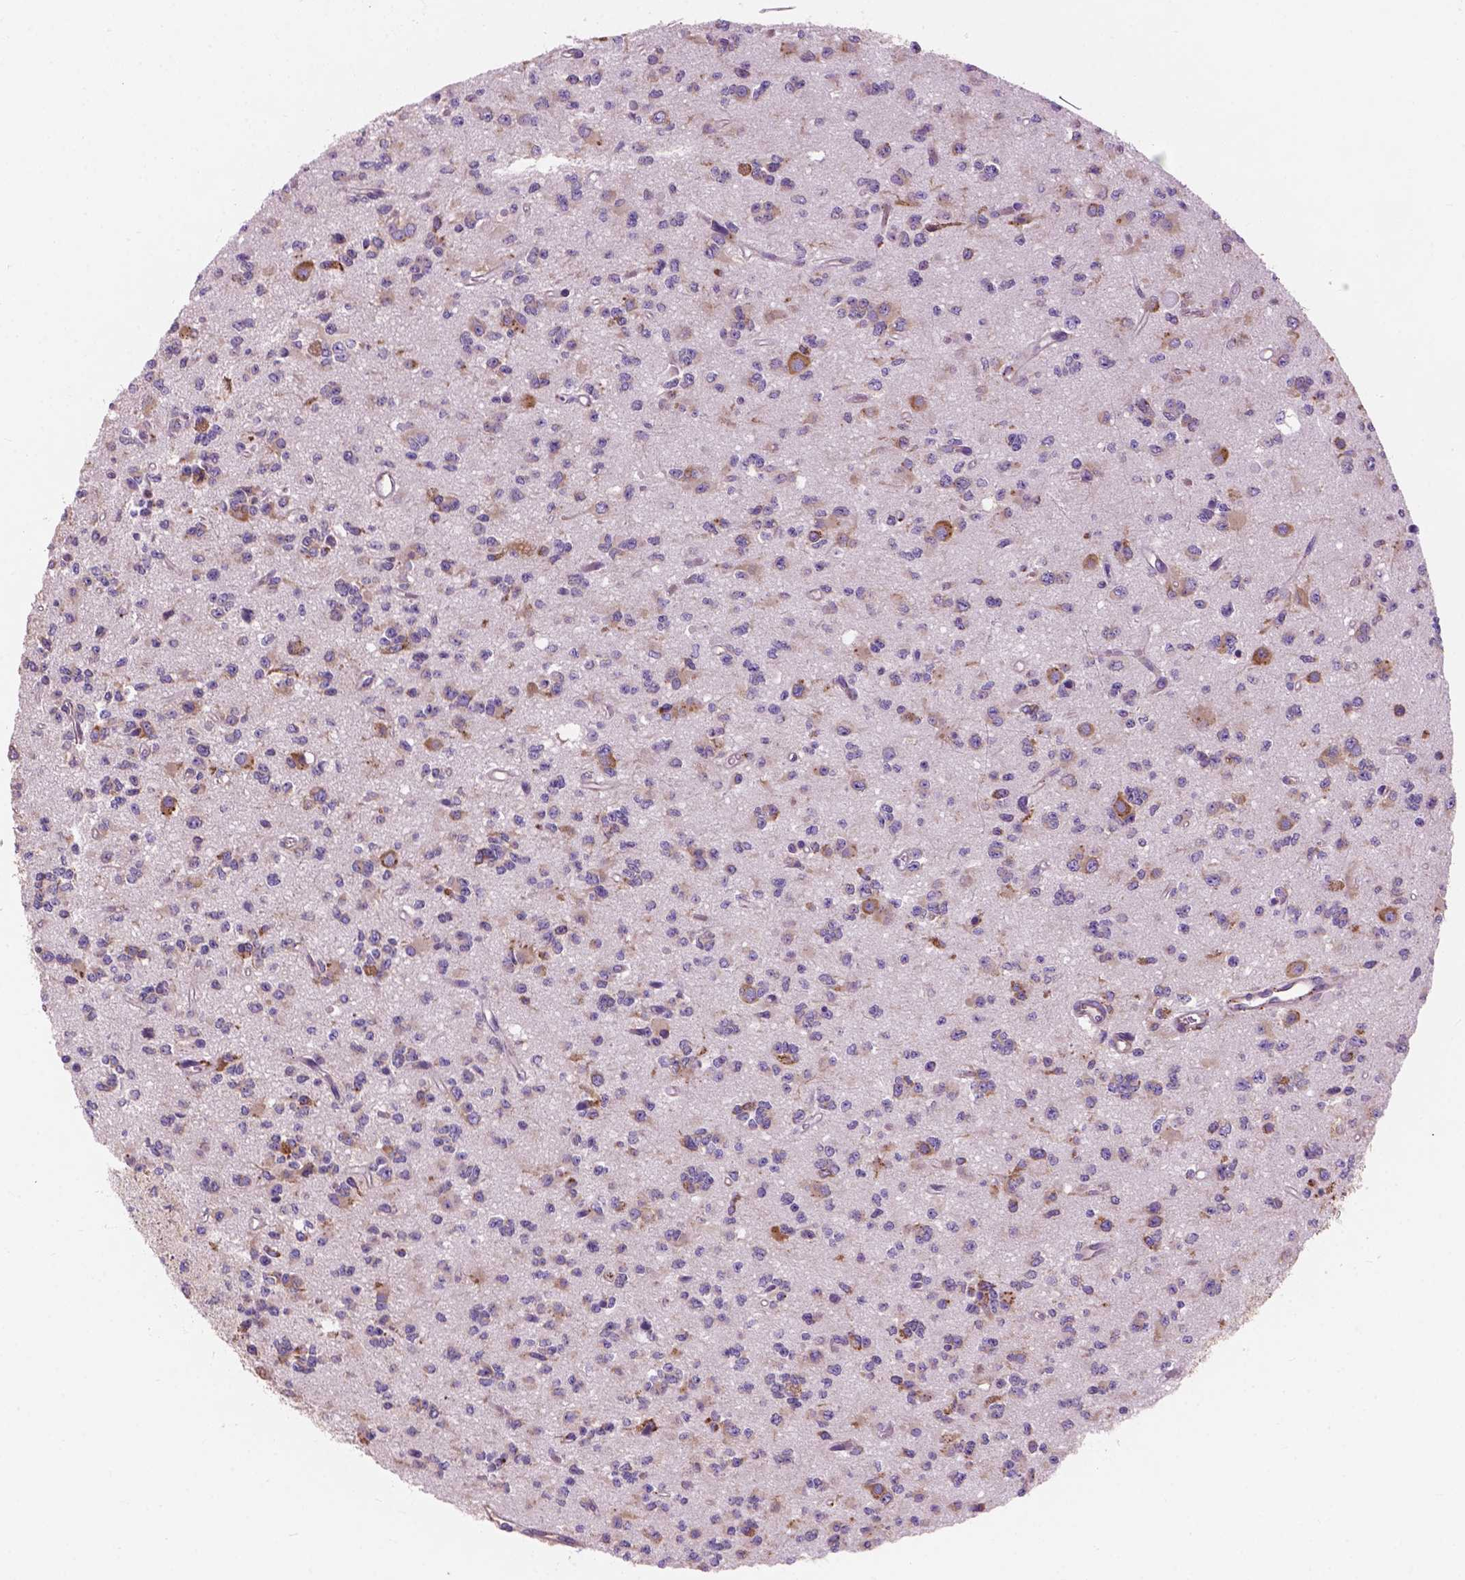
{"staining": {"intensity": "weak", "quantity": "25%-75%", "location": "cytoplasmic/membranous"}, "tissue": "glioma", "cell_type": "Tumor cells", "image_type": "cancer", "snomed": [{"axis": "morphology", "description": "Glioma, malignant, Low grade"}, {"axis": "topography", "description": "Brain"}], "caption": "This histopathology image exhibits IHC staining of human glioma, with low weak cytoplasmic/membranous staining in approximately 25%-75% of tumor cells.", "gene": "RPL37A", "patient": {"sex": "female", "age": 45}}